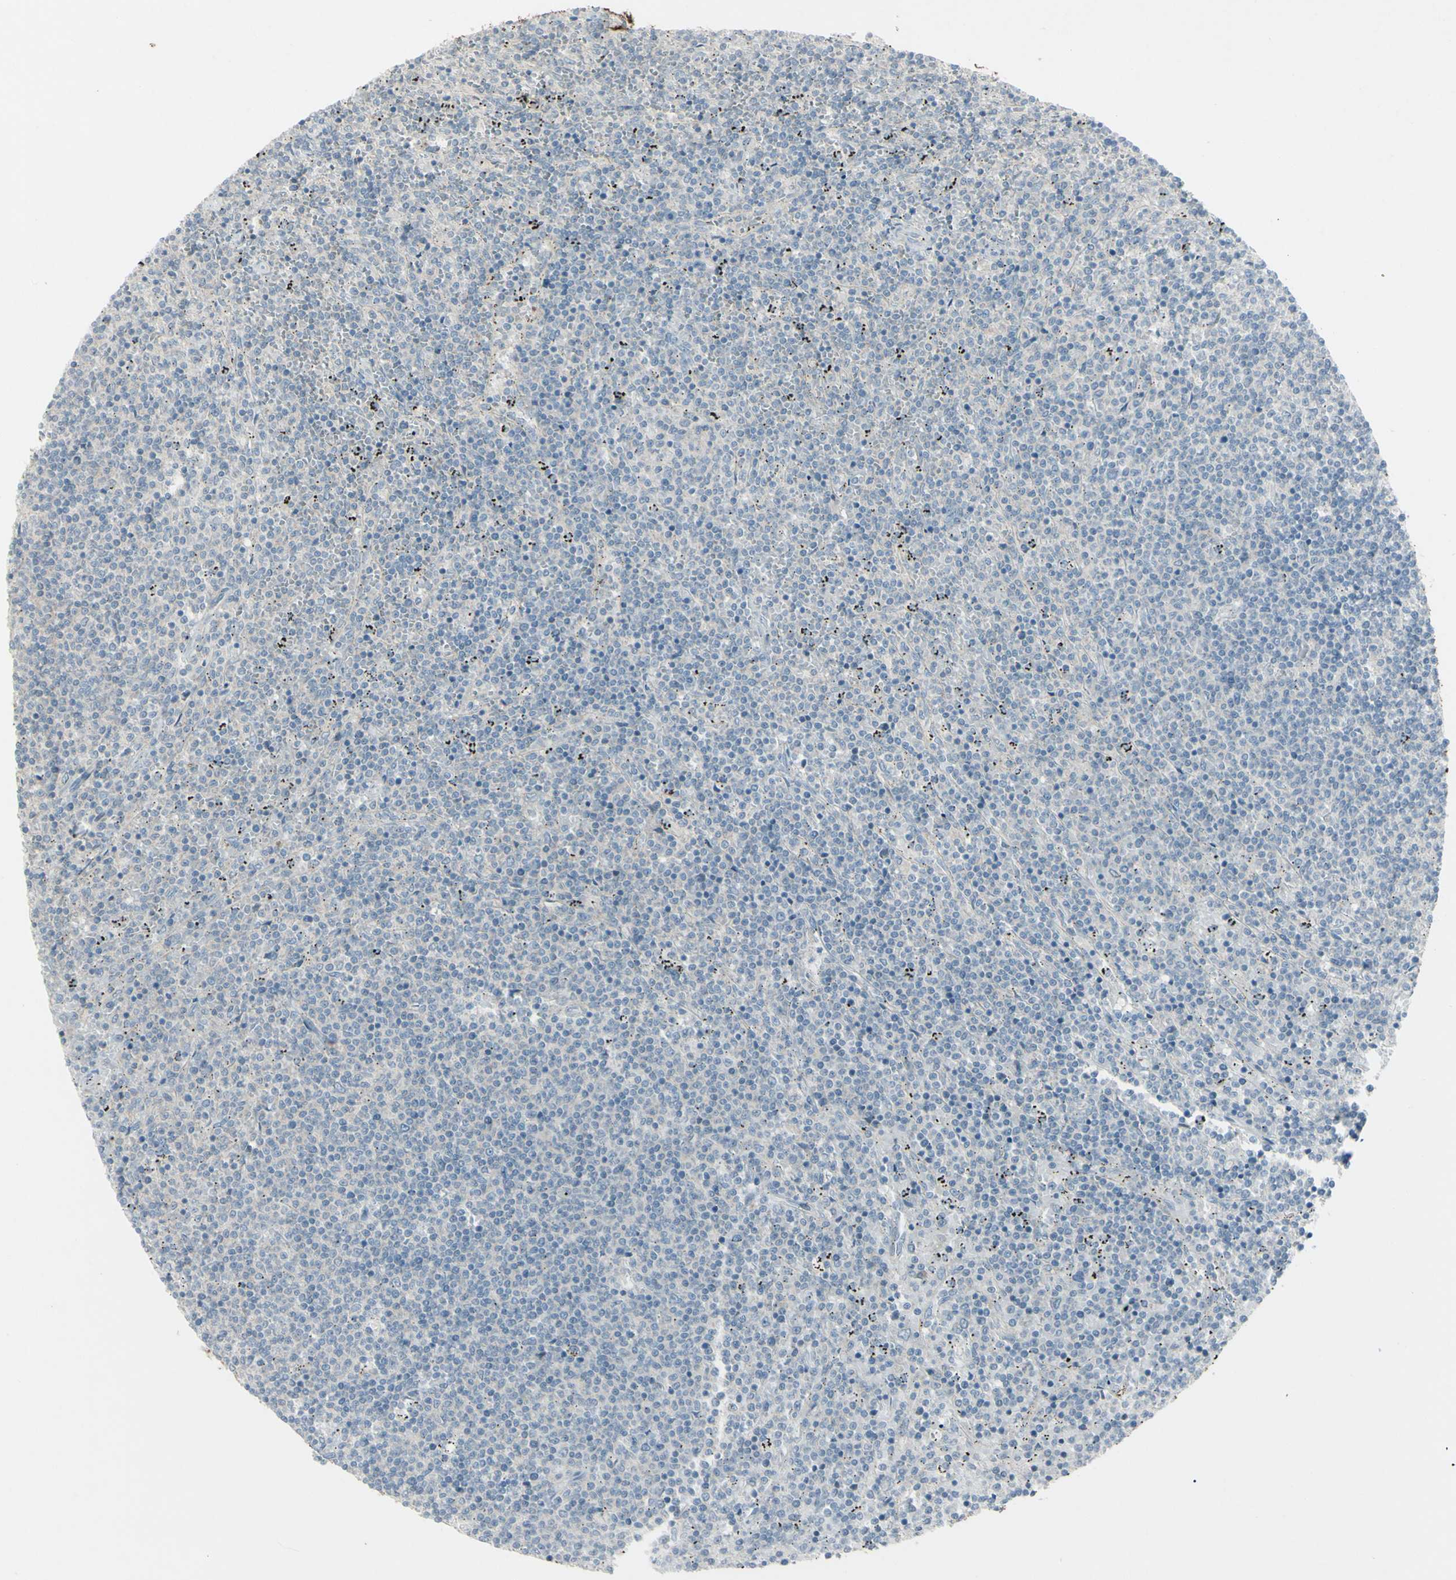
{"staining": {"intensity": "negative", "quantity": "none", "location": "none"}, "tissue": "lymphoma", "cell_type": "Tumor cells", "image_type": "cancer", "snomed": [{"axis": "morphology", "description": "Malignant lymphoma, non-Hodgkin's type, Low grade"}, {"axis": "topography", "description": "Spleen"}], "caption": "This is a histopathology image of immunohistochemistry staining of low-grade malignant lymphoma, non-Hodgkin's type, which shows no staining in tumor cells.", "gene": "SH3GL2", "patient": {"sex": "female", "age": 50}}